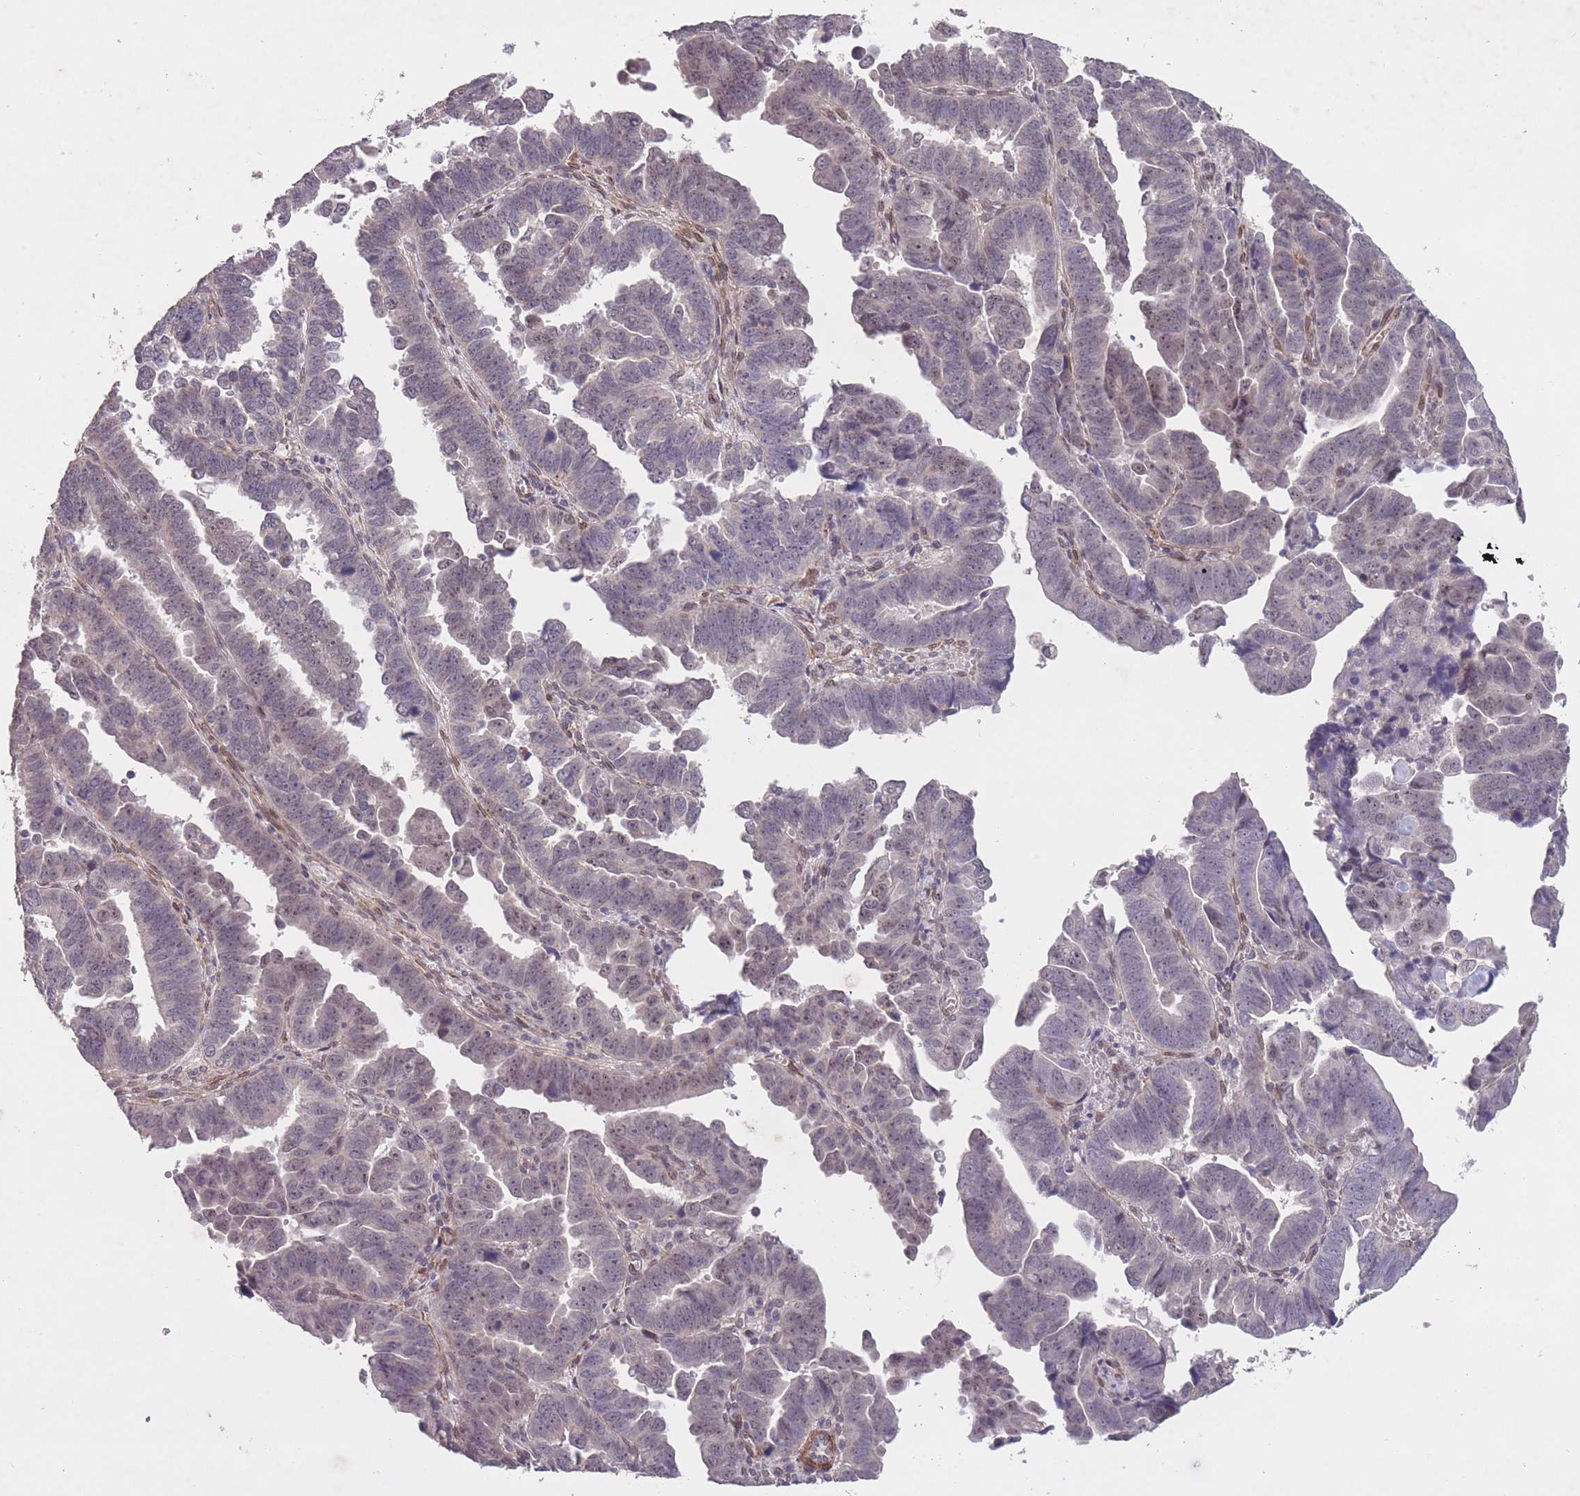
{"staining": {"intensity": "weak", "quantity": "25%-75%", "location": "nuclear"}, "tissue": "endometrial cancer", "cell_type": "Tumor cells", "image_type": "cancer", "snomed": [{"axis": "morphology", "description": "Adenocarcinoma, NOS"}, {"axis": "topography", "description": "Endometrium"}], "caption": "Approximately 25%-75% of tumor cells in endometrial adenocarcinoma show weak nuclear protein expression as visualized by brown immunohistochemical staining.", "gene": "CBX6", "patient": {"sex": "female", "age": 75}}